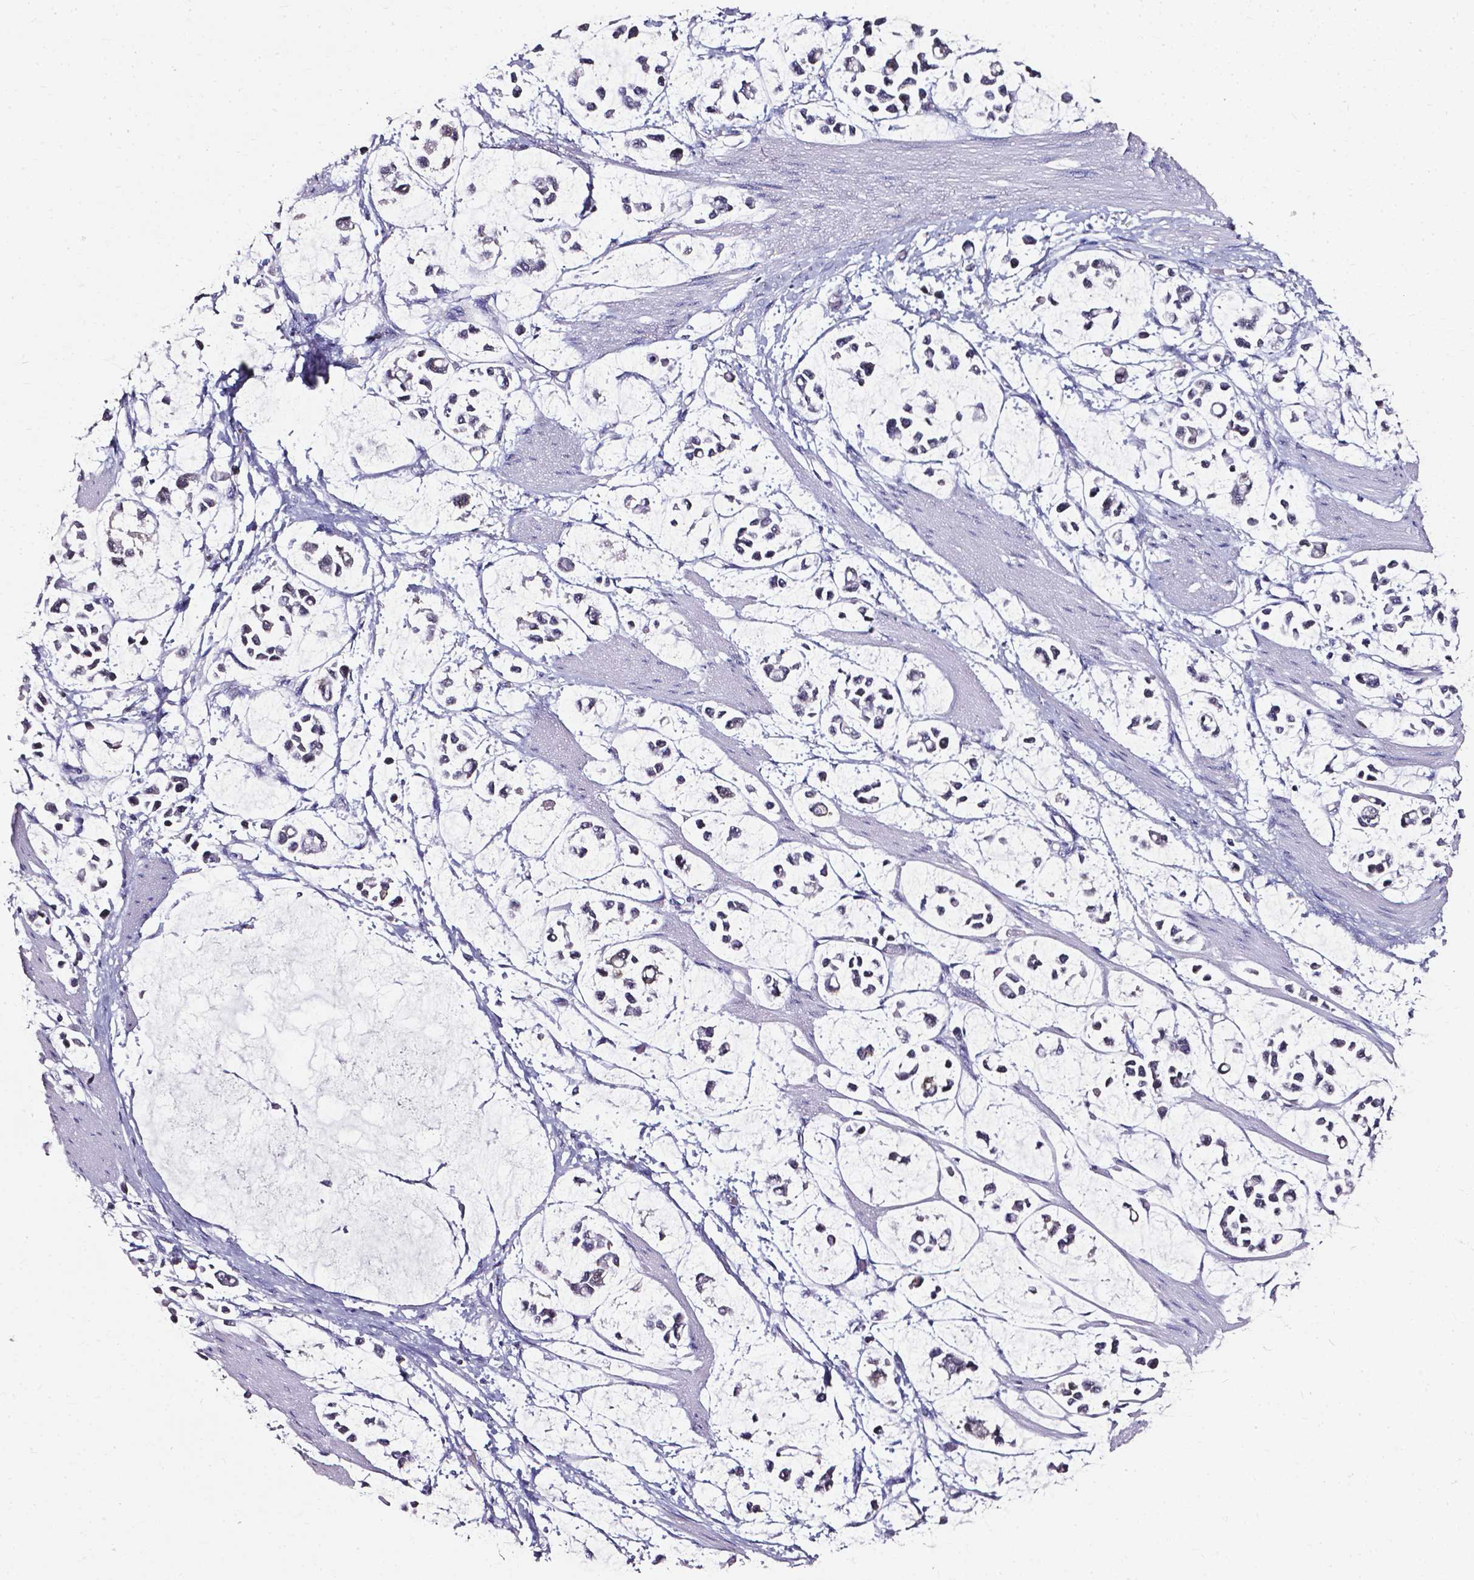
{"staining": {"intensity": "negative", "quantity": "none", "location": "none"}, "tissue": "stomach cancer", "cell_type": "Tumor cells", "image_type": "cancer", "snomed": [{"axis": "morphology", "description": "Adenocarcinoma, NOS"}, {"axis": "topography", "description": "Stomach"}], "caption": "Protein analysis of adenocarcinoma (stomach) exhibits no significant expression in tumor cells.", "gene": "AKR1B10", "patient": {"sex": "male", "age": 82}}